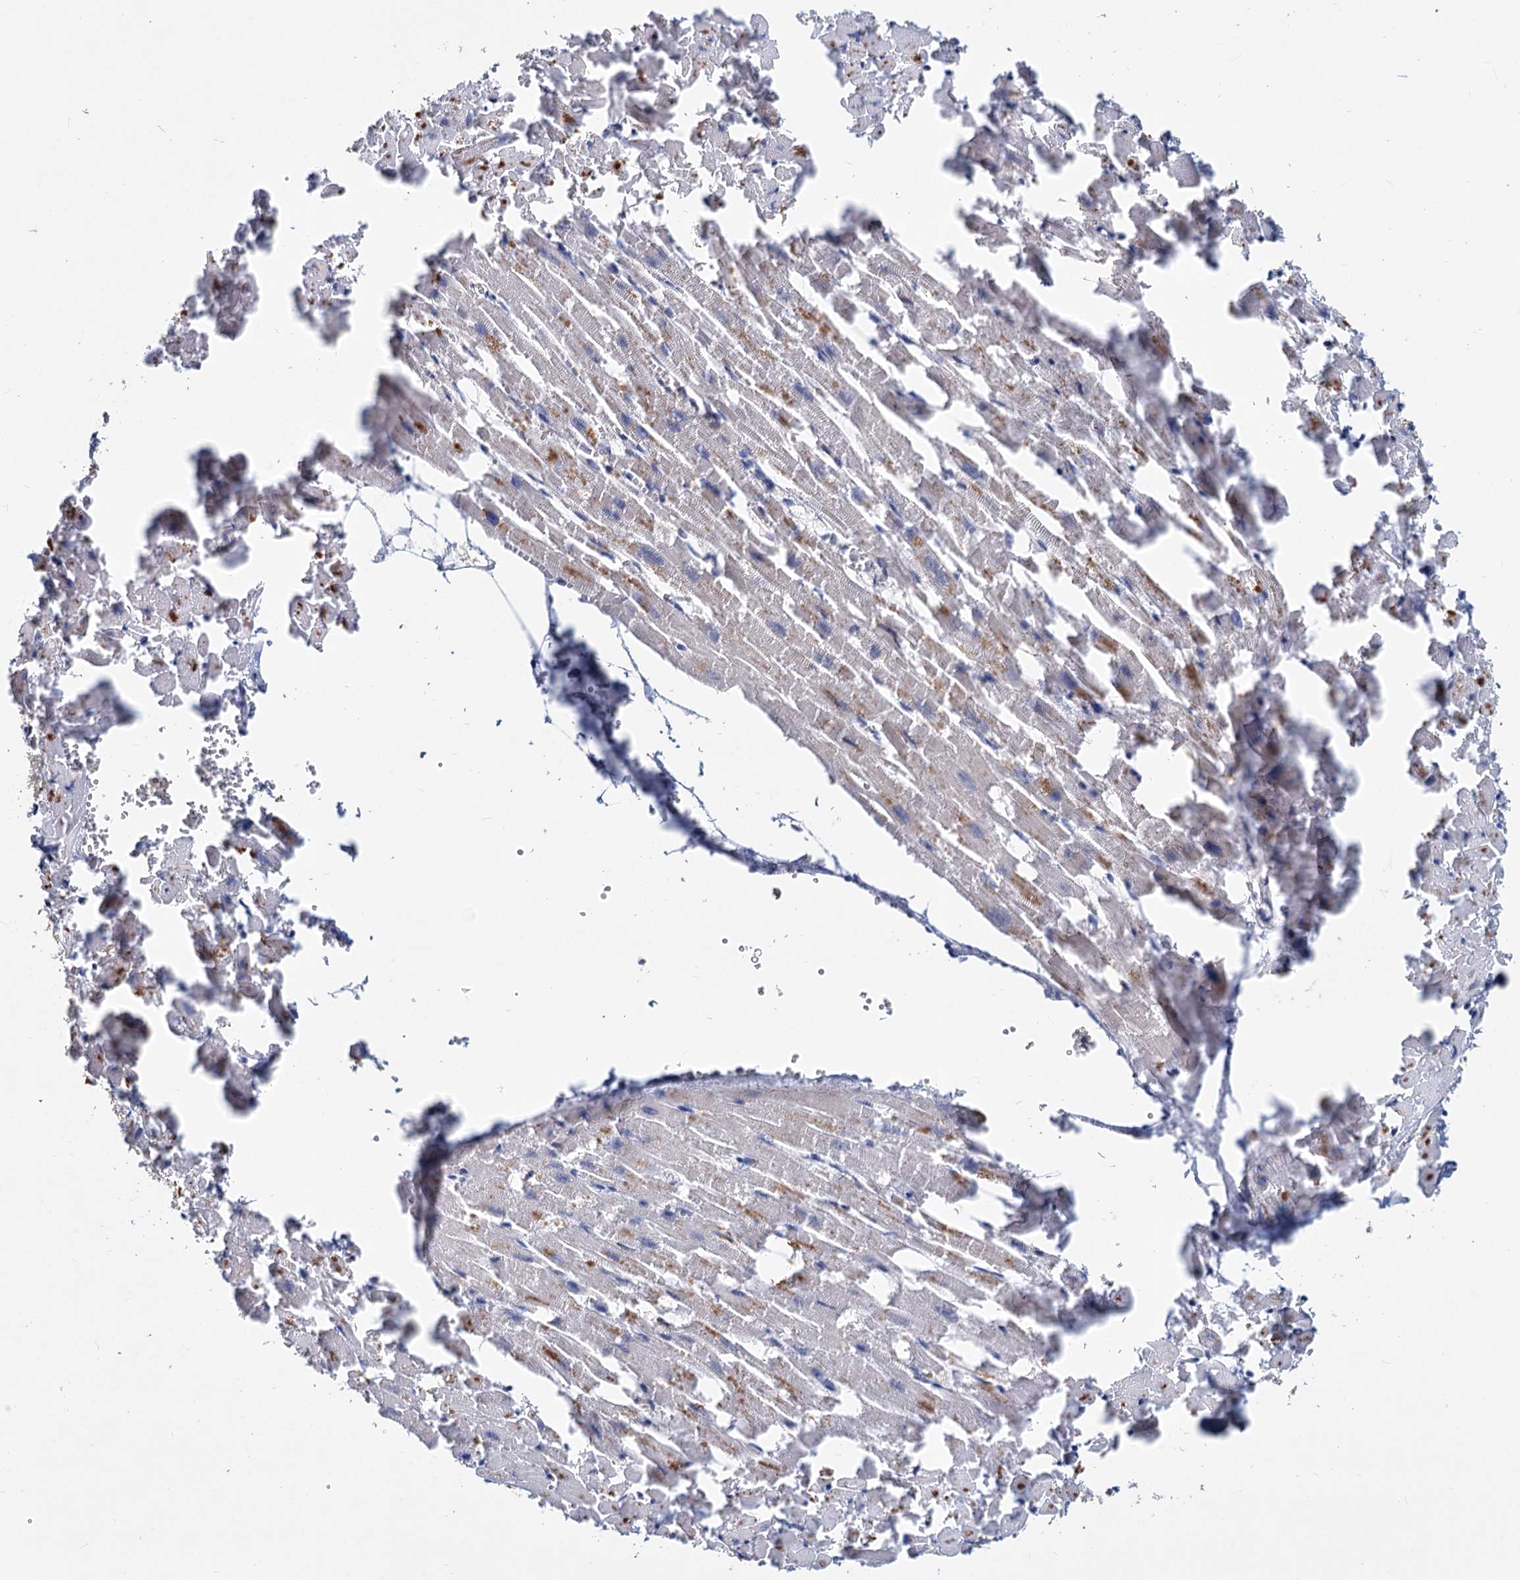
{"staining": {"intensity": "moderate", "quantity": "<25%", "location": "cytoplasmic/membranous"}, "tissue": "heart muscle", "cell_type": "Cardiomyocytes", "image_type": "normal", "snomed": [{"axis": "morphology", "description": "Normal tissue, NOS"}, {"axis": "topography", "description": "Heart"}], "caption": "Immunohistochemical staining of unremarkable heart muscle exhibits moderate cytoplasmic/membranous protein staining in about <25% of cardiomyocytes. Immunohistochemistry stains the protein in brown and the nuclei are stained blue.", "gene": "LRCH4", "patient": {"sex": "female", "age": 64}}